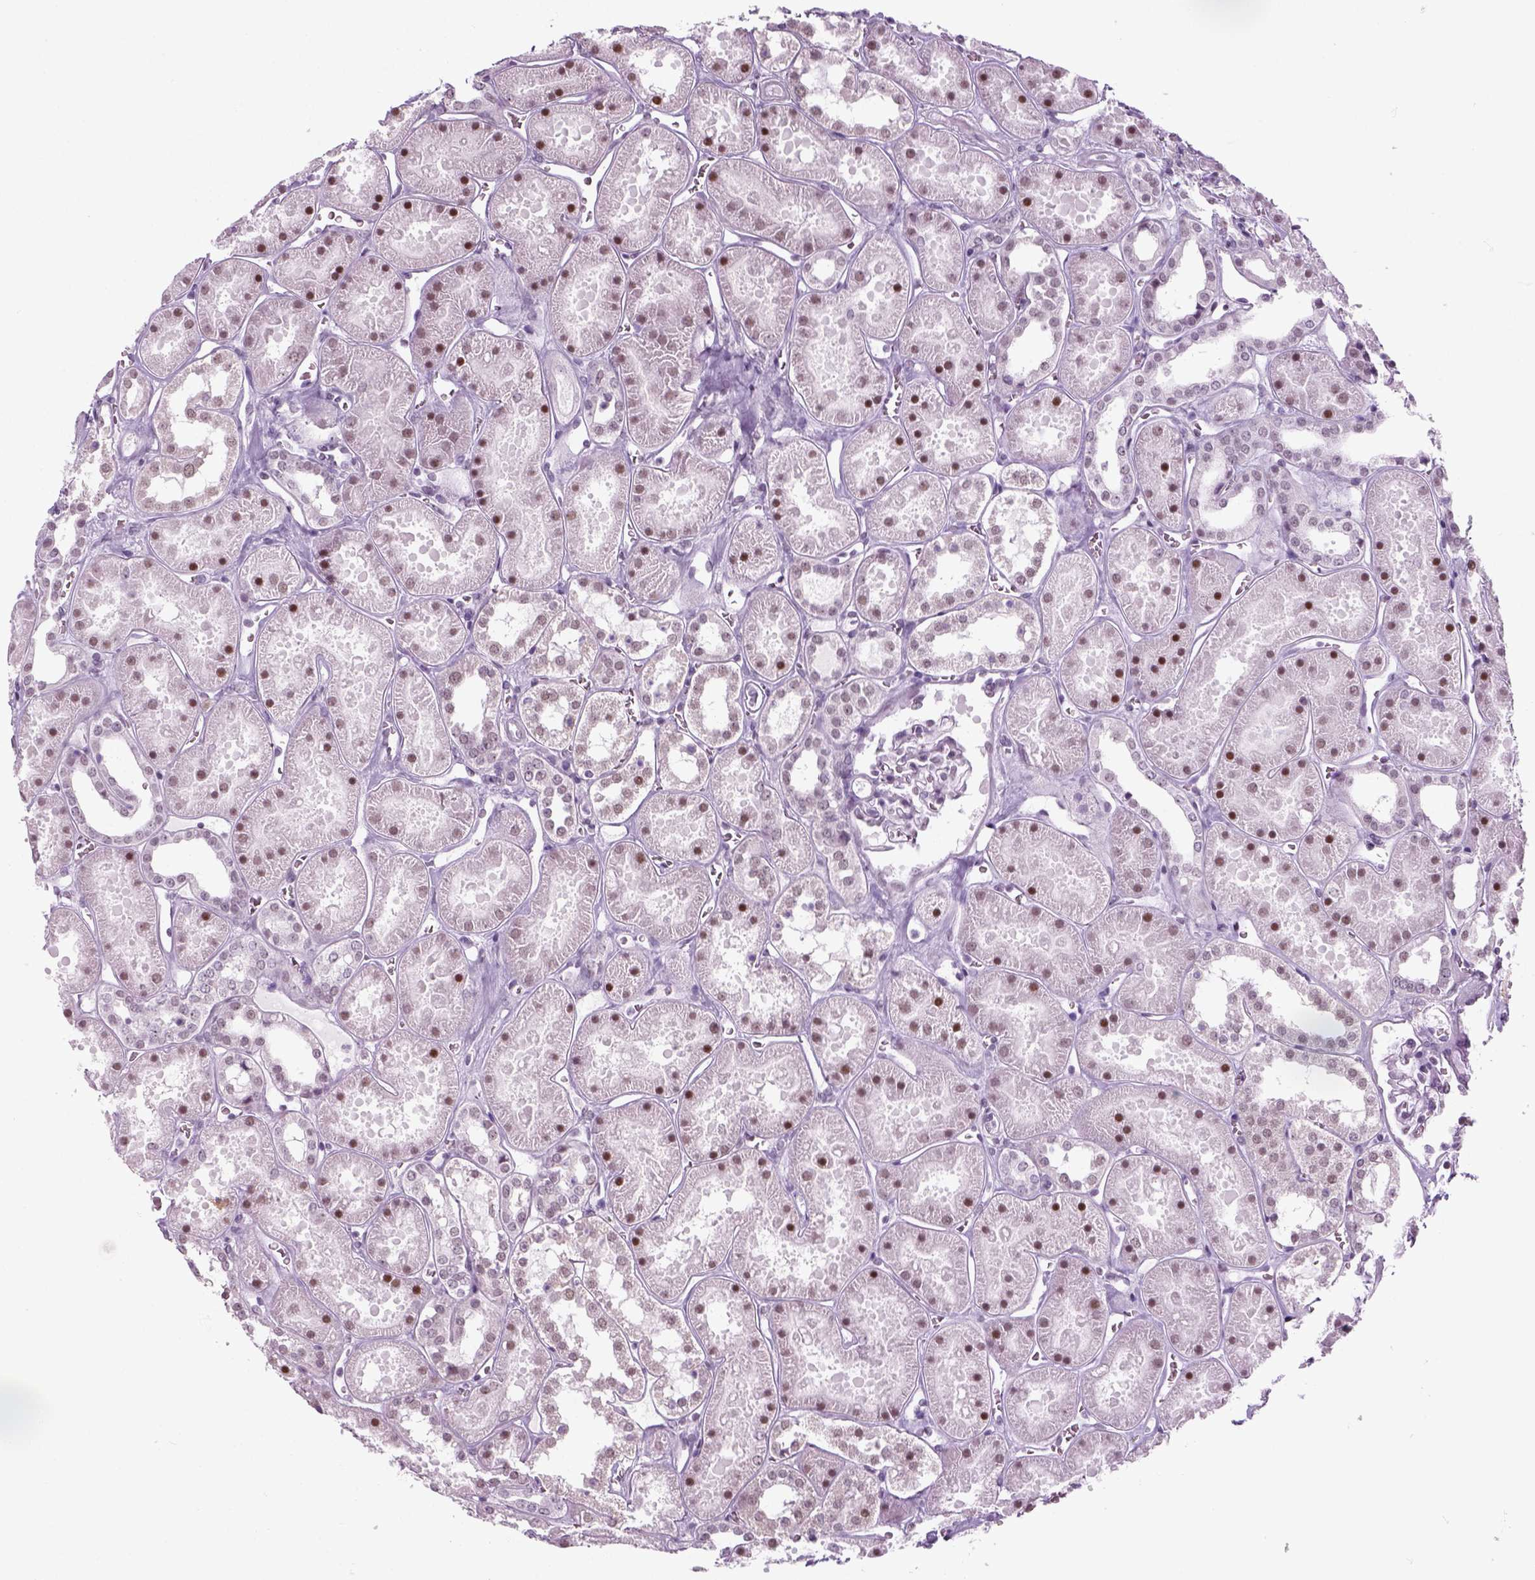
{"staining": {"intensity": "negative", "quantity": "none", "location": "none"}, "tissue": "kidney", "cell_type": "Cells in glomeruli", "image_type": "normal", "snomed": [{"axis": "morphology", "description": "Normal tissue, NOS"}, {"axis": "topography", "description": "Kidney"}], "caption": "This is an IHC image of benign human kidney. There is no expression in cells in glomeruli.", "gene": "ZNF865", "patient": {"sex": "female", "age": 41}}